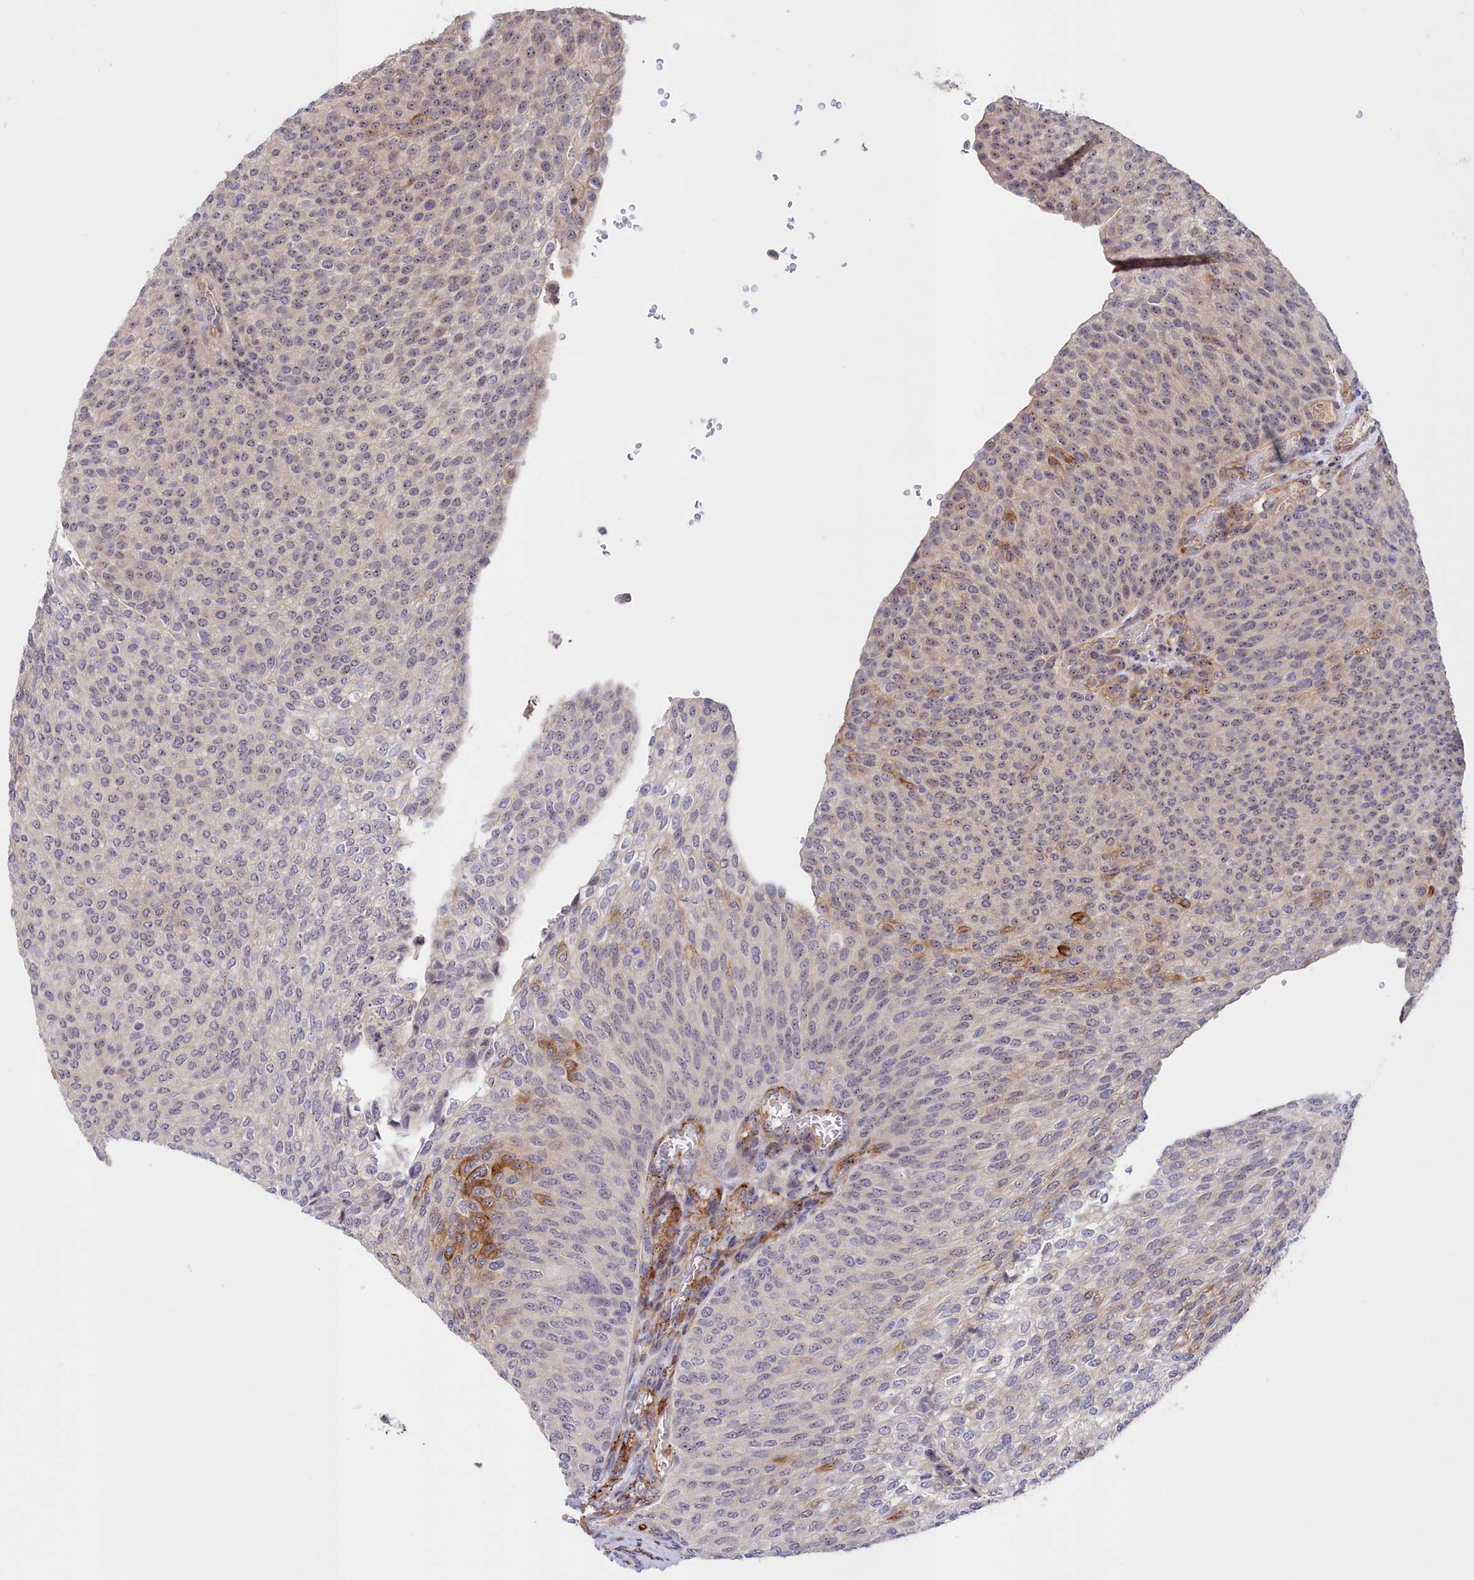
{"staining": {"intensity": "moderate", "quantity": "<25%", "location": "cytoplasmic/membranous"}, "tissue": "urothelial cancer", "cell_type": "Tumor cells", "image_type": "cancer", "snomed": [{"axis": "morphology", "description": "Urothelial carcinoma, High grade"}, {"axis": "topography", "description": "Urinary bladder"}], "caption": "Urothelial cancer was stained to show a protein in brown. There is low levels of moderate cytoplasmic/membranous staining in about <25% of tumor cells.", "gene": "NEURL4", "patient": {"sex": "female", "age": 79}}